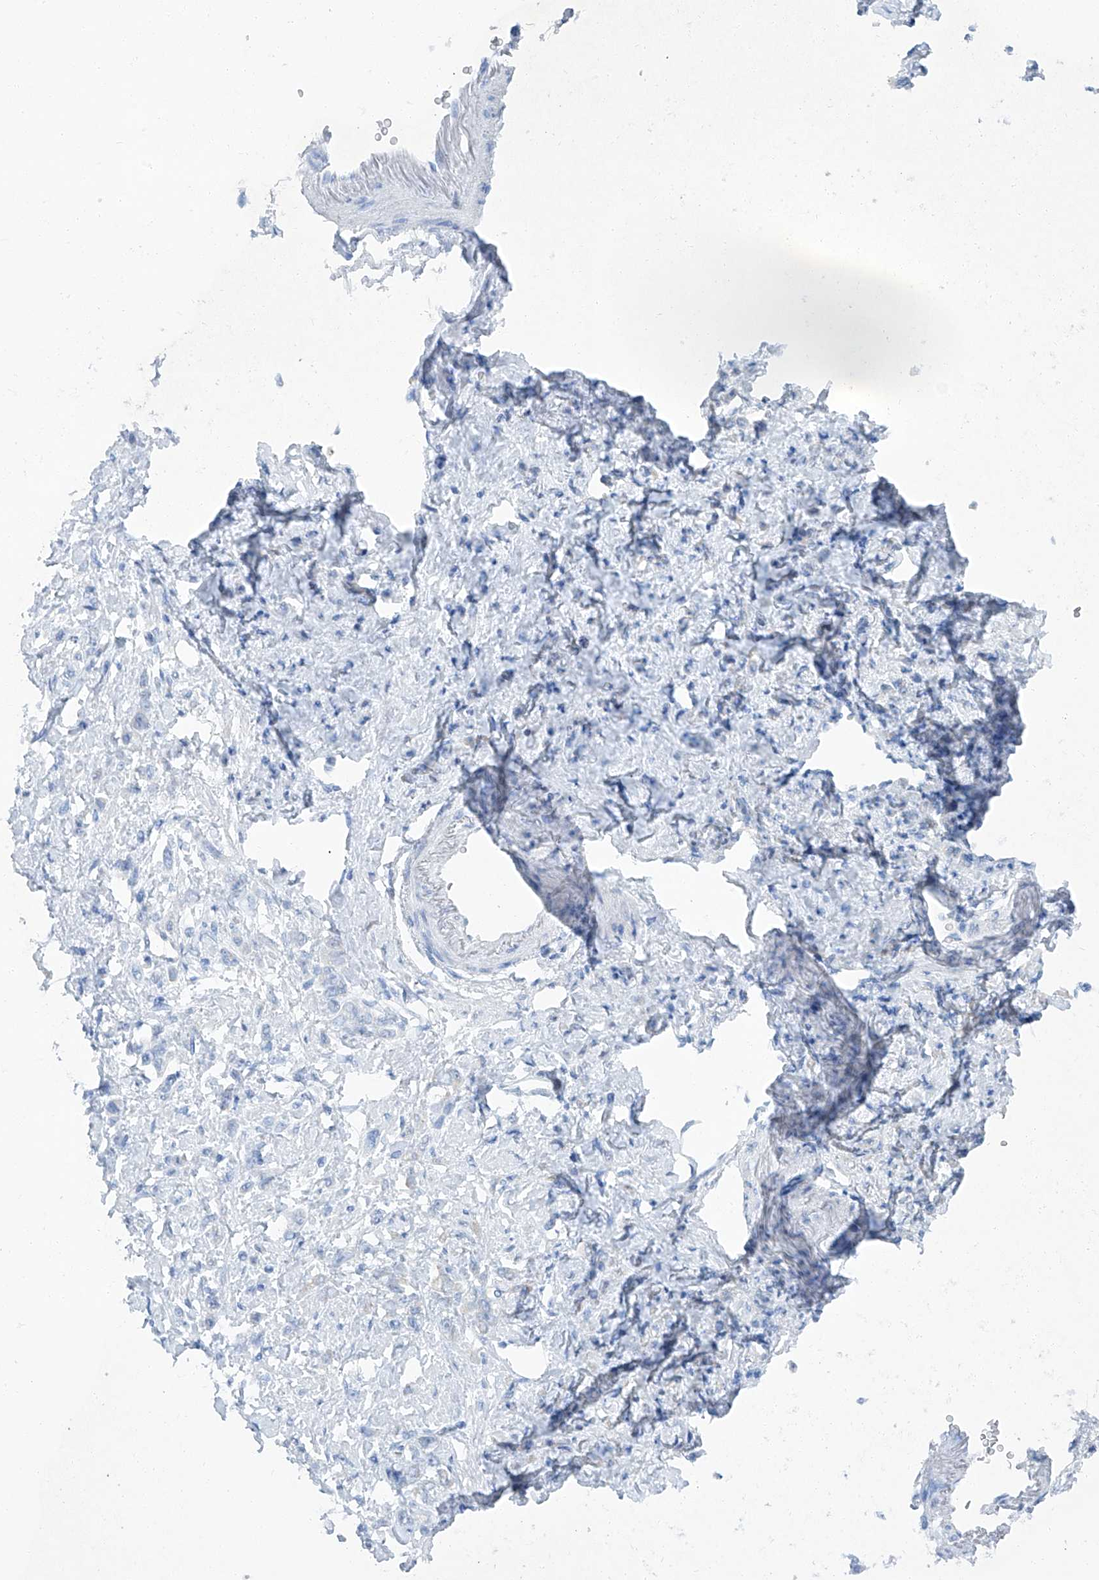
{"staining": {"intensity": "negative", "quantity": "none", "location": "none"}, "tissue": "stomach cancer", "cell_type": "Tumor cells", "image_type": "cancer", "snomed": [{"axis": "morphology", "description": "Normal tissue, NOS"}, {"axis": "morphology", "description": "Adenocarcinoma, NOS"}, {"axis": "topography", "description": "Stomach"}], "caption": "Immunohistochemistry (IHC) image of human adenocarcinoma (stomach) stained for a protein (brown), which displays no expression in tumor cells. (Brightfield microscopy of DAB IHC at high magnification).", "gene": "MAGI1", "patient": {"sex": "male", "age": 82}}